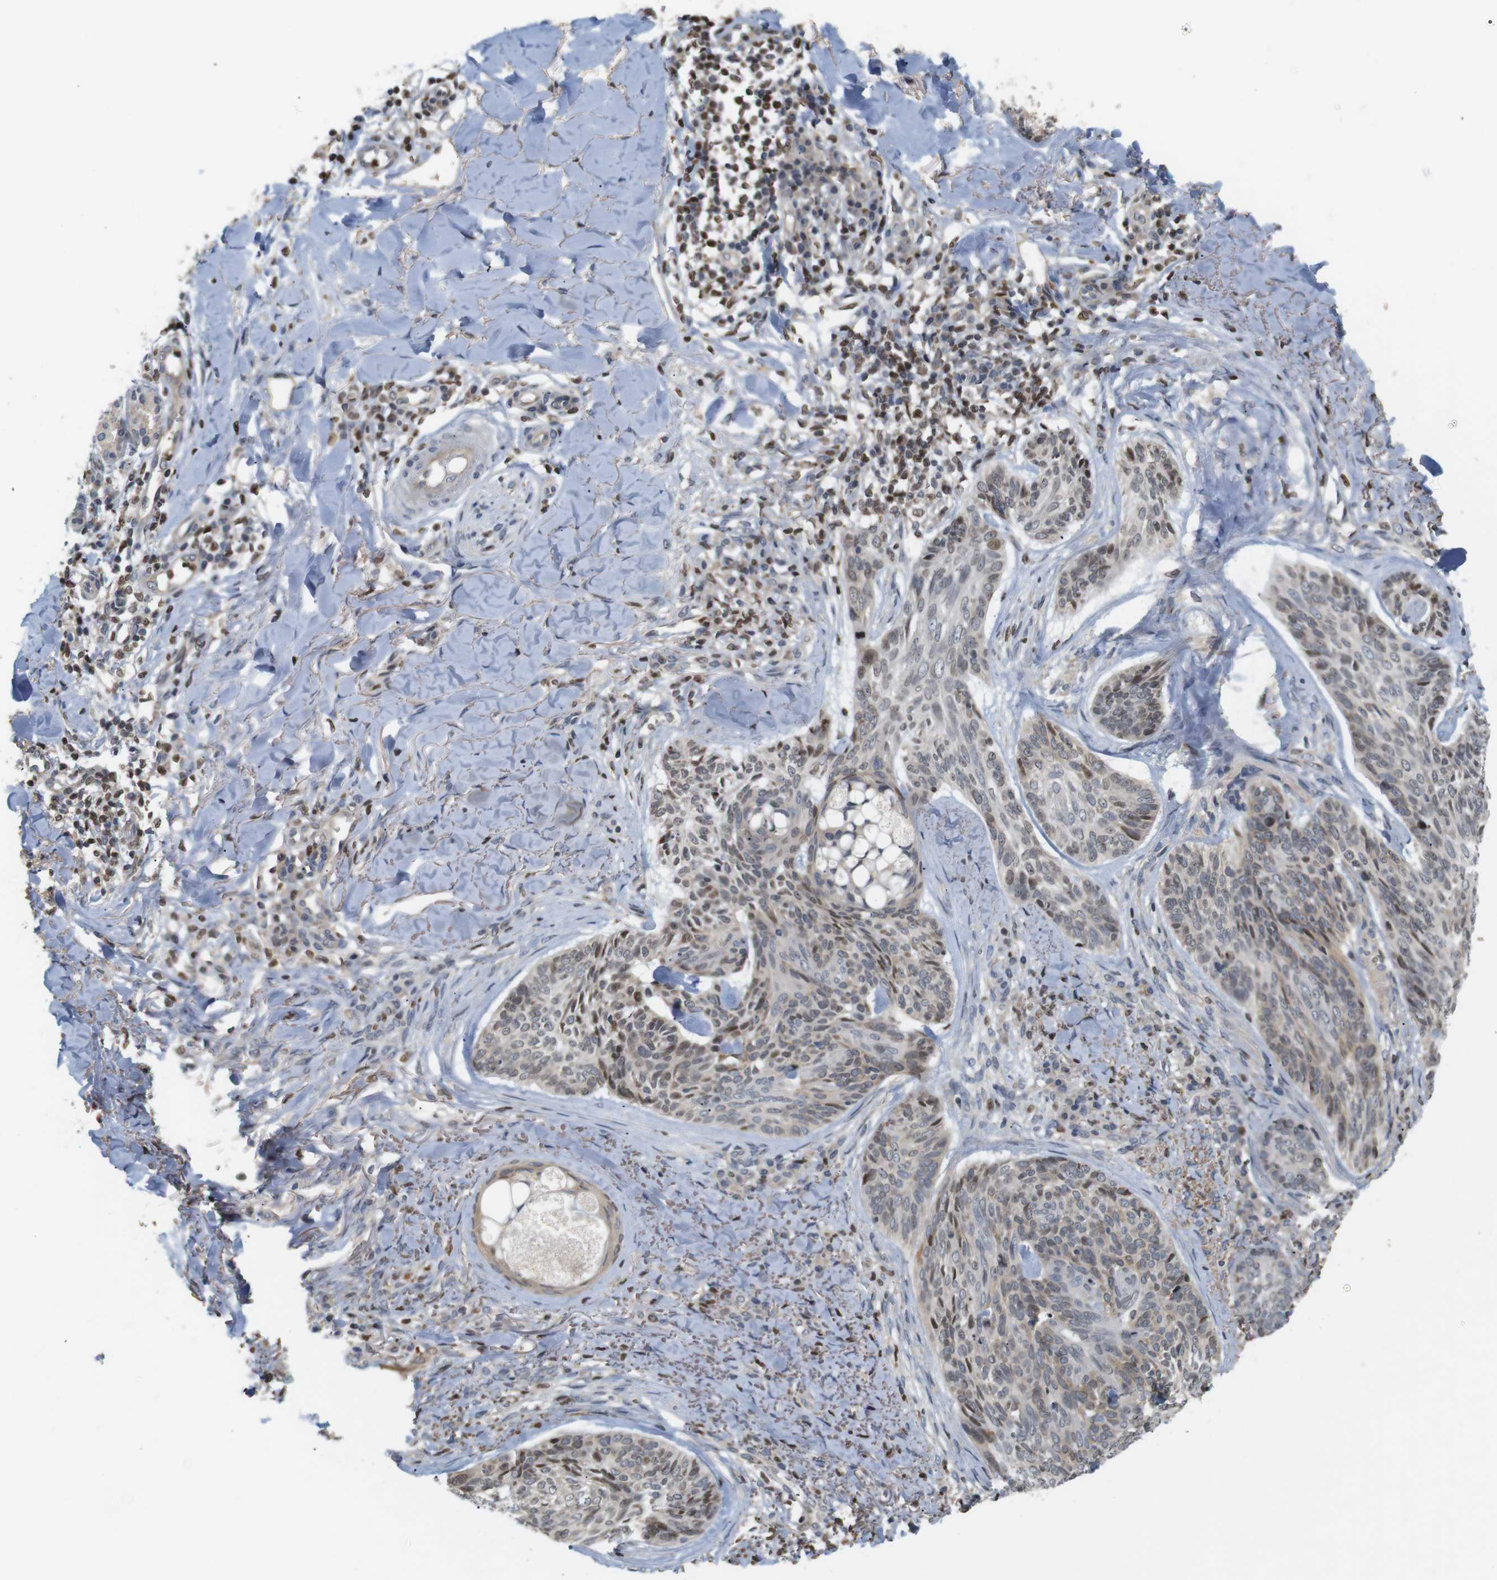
{"staining": {"intensity": "moderate", "quantity": "<25%", "location": "nuclear"}, "tissue": "skin cancer", "cell_type": "Tumor cells", "image_type": "cancer", "snomed": [{"axis": "morphology", "description": "Basal cell carcinoma"}, {"axis": "topography", "description": "Skin"}], "caption": "Skin cancer stained with immunohistochemistry (IHC) displays moderate nuclear positivity in approximately <25% of tumor cells.", "gene": "MBD1", "patient": {"sex": "male", "age": 43}}